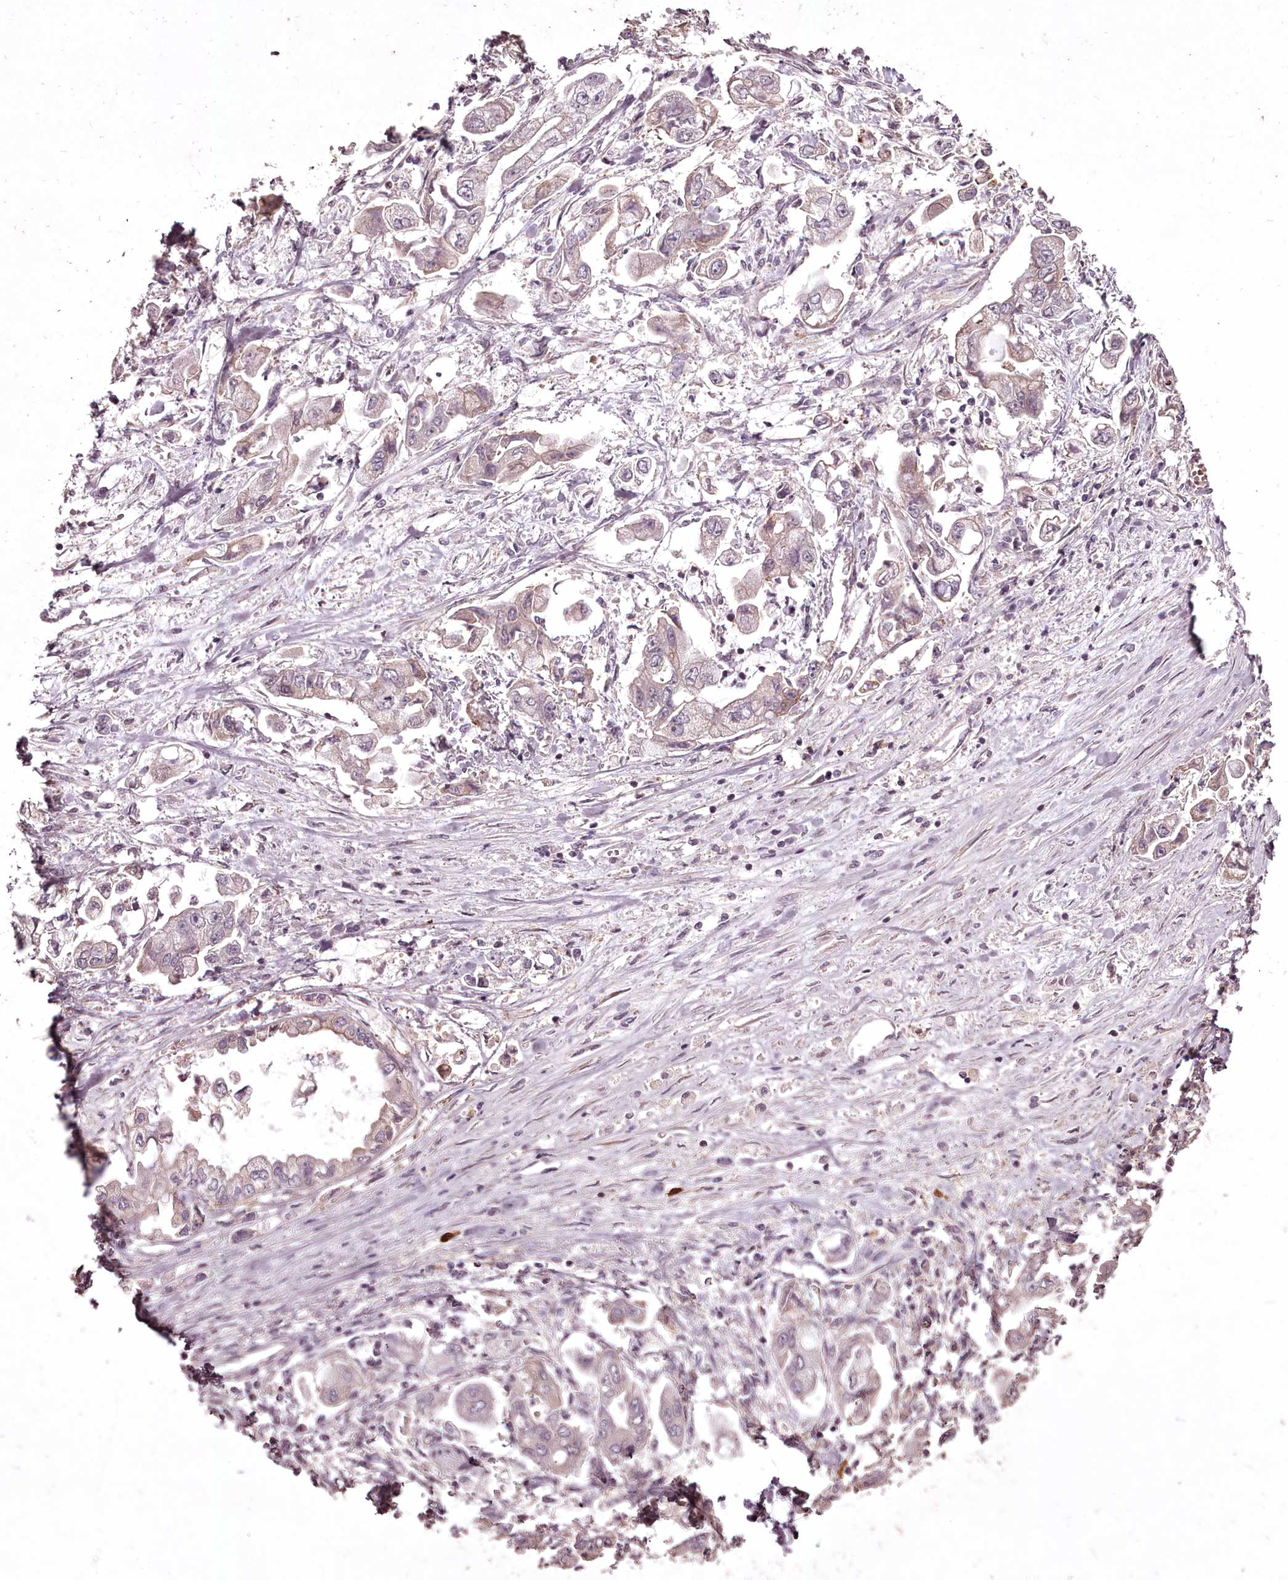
{"staining": {"intensity": "negative", "quantity": "none", "location": "none"}, "tissue": "stomach cancer", "cell_type": "Tumor cells", "image_type": "cancer", "snomed": [{"axis": "morphology", "description": "Adenocarcinoma, NOS"}, {"axis": "topography", "description": "Stomach"}], "caption": "Immunohistochemical staining of human stomach cancer demonstrates no significant expression in tumor cells.", "gene": "ADRA1D", "patient": {"sex": "male", "age": 62}}